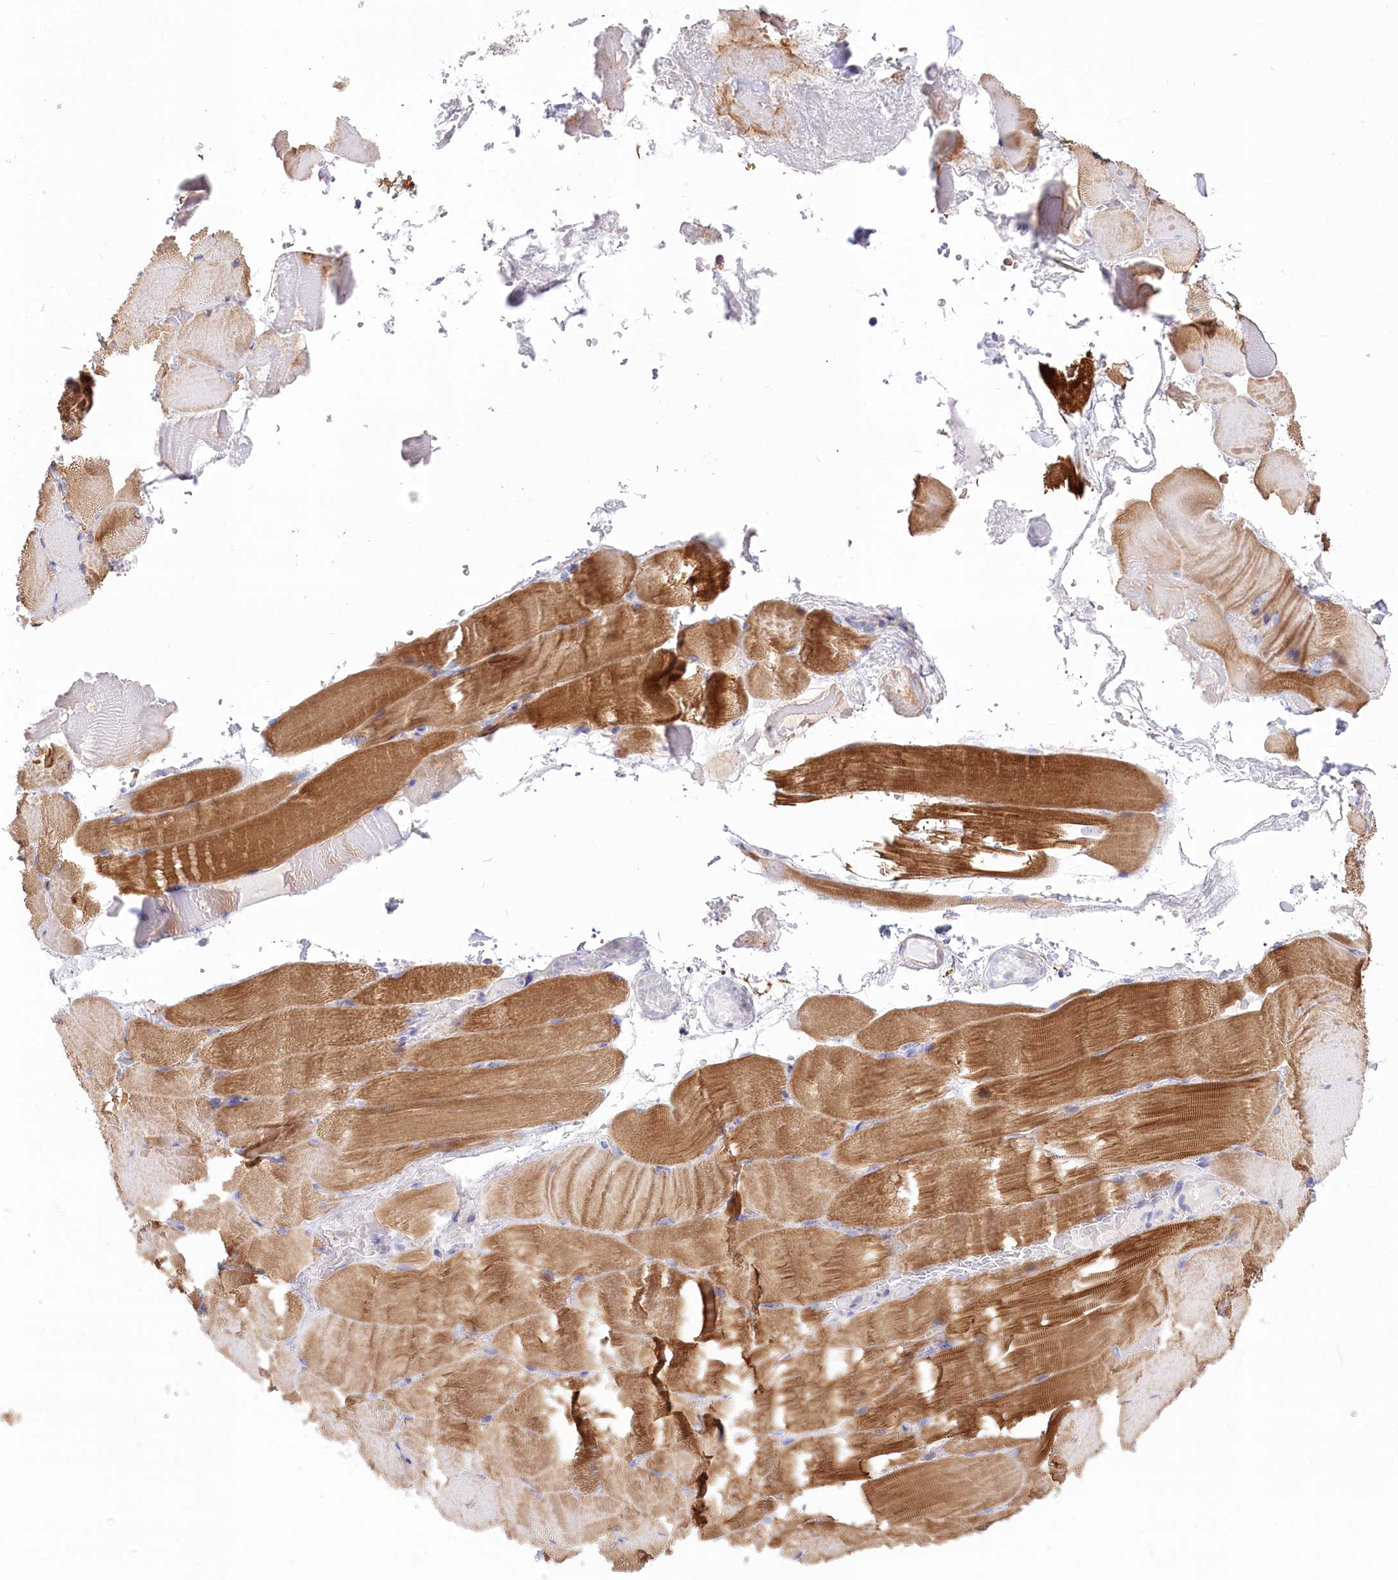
{"staining": {"intensity": "moderate", "quantity": ">75%", "location": "cytoplasmic/membranous"}, "tissue": "skeletal muscle", "cell_type": "Myocytes", "image_type": "normal", "snomed": [{"axis": "morphology", "description": "Normal tissue, NOS"}, {"axis": "topography", "description": "Skeletal muscle"}, {"axis": "topography", "description": "Parathyroid gland"}], "caption": "Skeletal muscle stained with a brown dye exhibits moderate cytoplasmic/membranous positive staining in about >75% of myocytes.", "gene": "STT3B", "patient": {"sex": "female", "age": 37}}